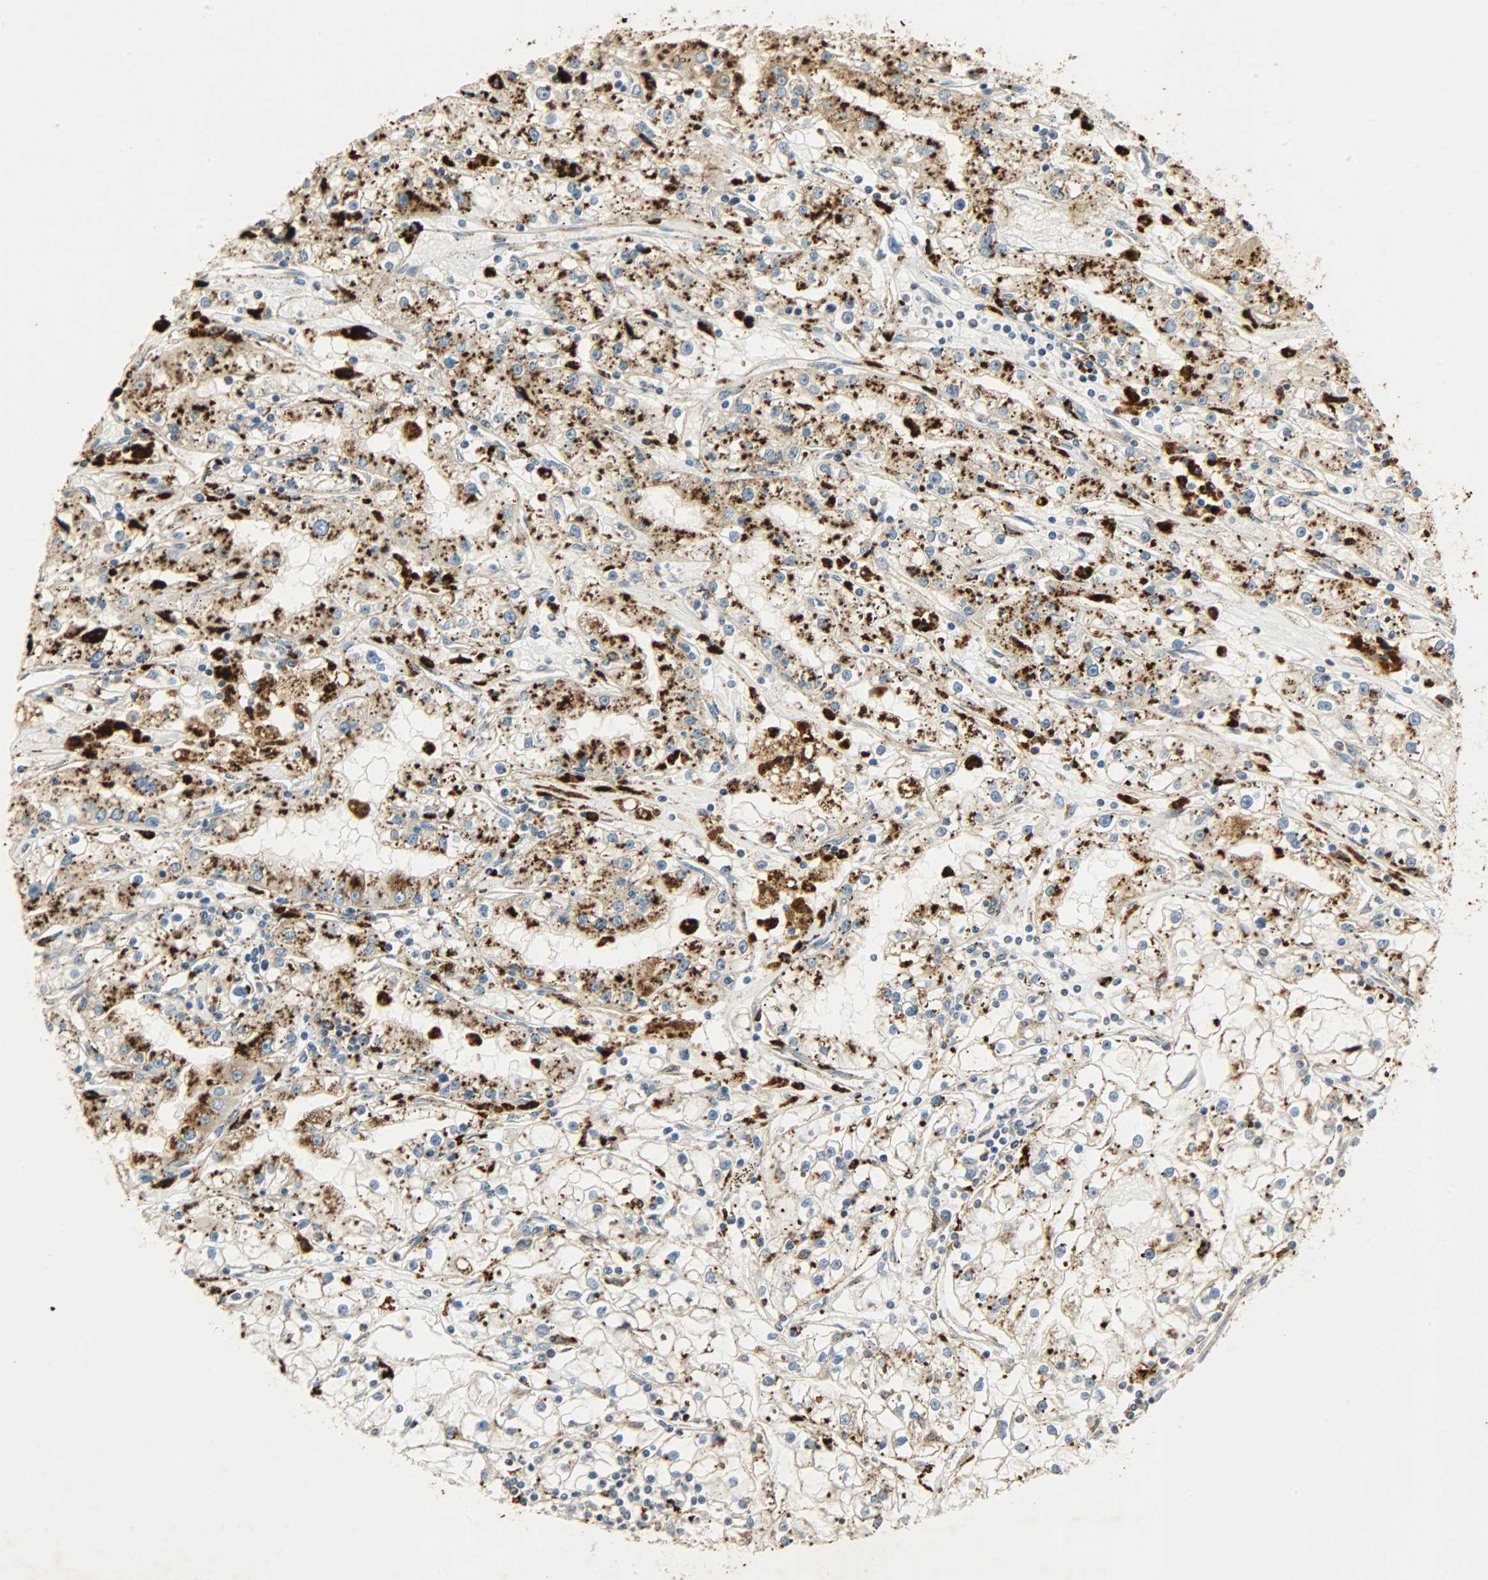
{"staining": {"intensity": "strong", "quantity": "25%-75%", "location": "cytoplasmic/membranous"}, "tissue": "renal cancer", "cell_type": "Tumor cells", "image_type": "cancer", "snomed": [{"axis": "morphology", "description": "Adenocarcinoma, NOS"}, {"axis": "topography", "description": "Kidney"}], "caption": "A high amount of strong cytoplasmic/membranous staining is identified in approximately 25%-75% of tumor cells in renal cancer (adenocarcinoma) tissue.", "gene": "ASAH1", "patient": {"sex": "male", "age": 56}}